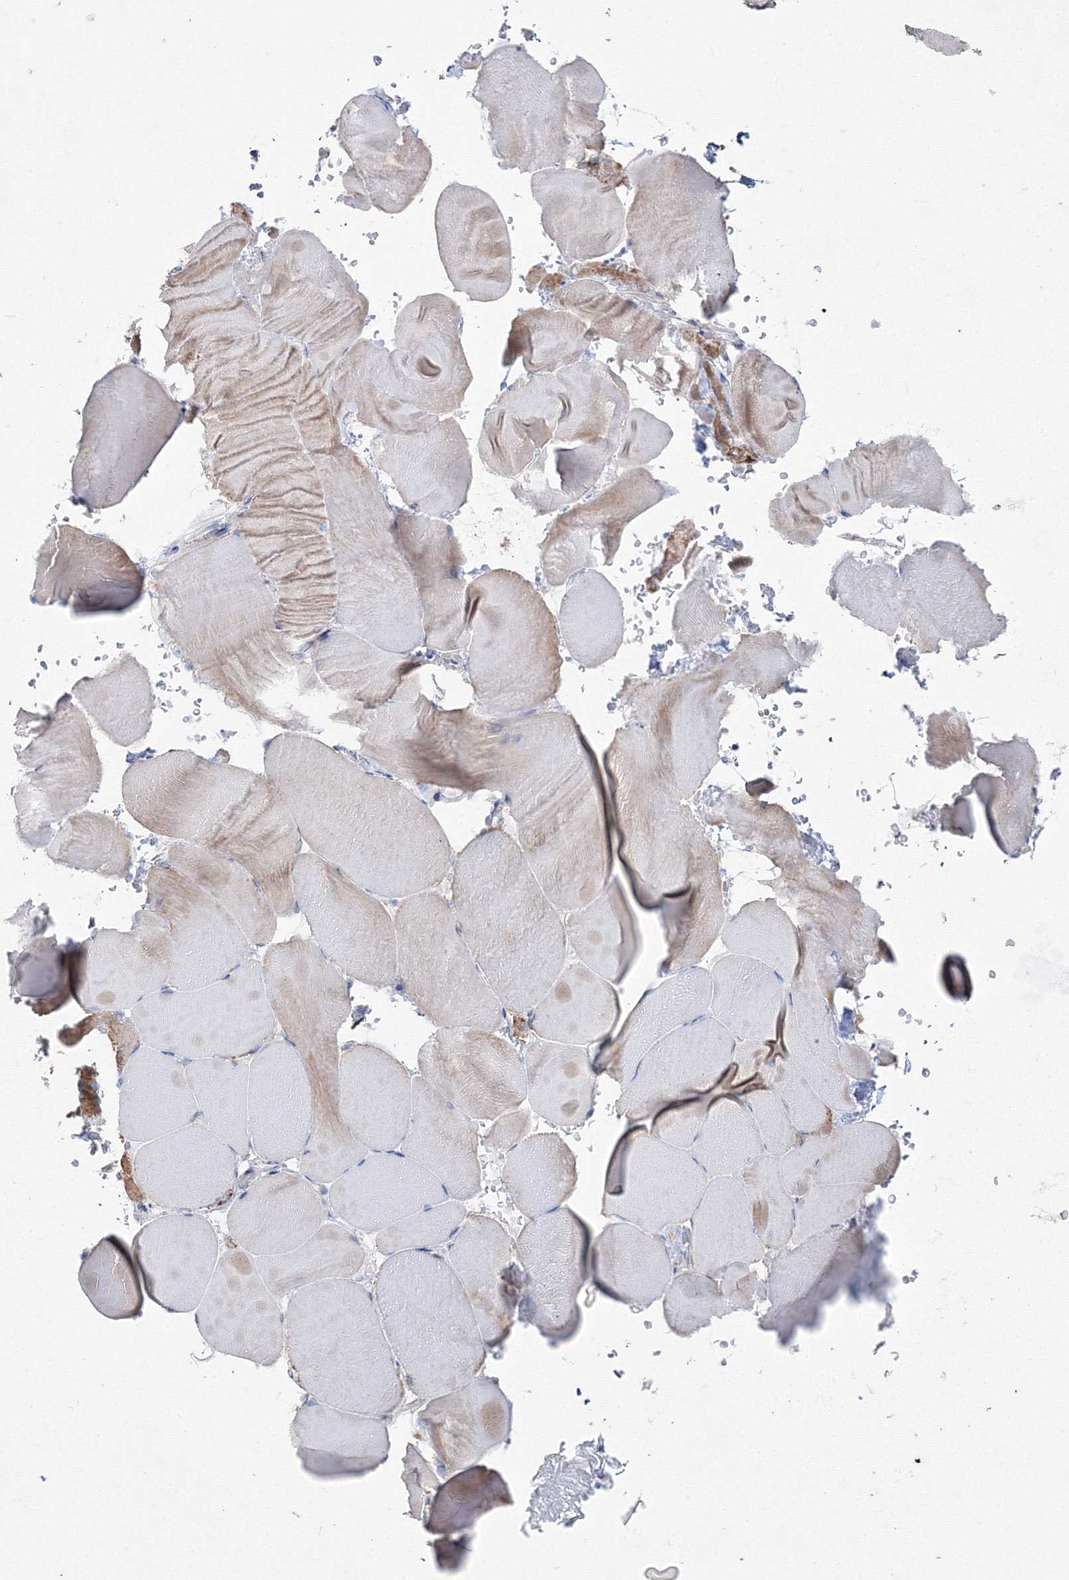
{"staining": {"intensity": "weak", "quantity": "<25%", "location": "cytoplasmic/membranous"}, "tissue": "skeletal muscle", "cell_type": "Myocytes", "image_type": "normal", "snomed": [{"axis": "morphology", "description": "Normal tissue, NOS"}, {"axis": "topography", "description": "Skeletal muscle"}, {"axis": "topography", "description": "Parathyroid gland"}], "caption": "Myocytes are negative for protein expression in benign human skeletal muscle. (Brightfield microscopy of DAB IHC at high magnification).", "gene": "IGSF9", "patient": {"sex": "female", "age": 37}}